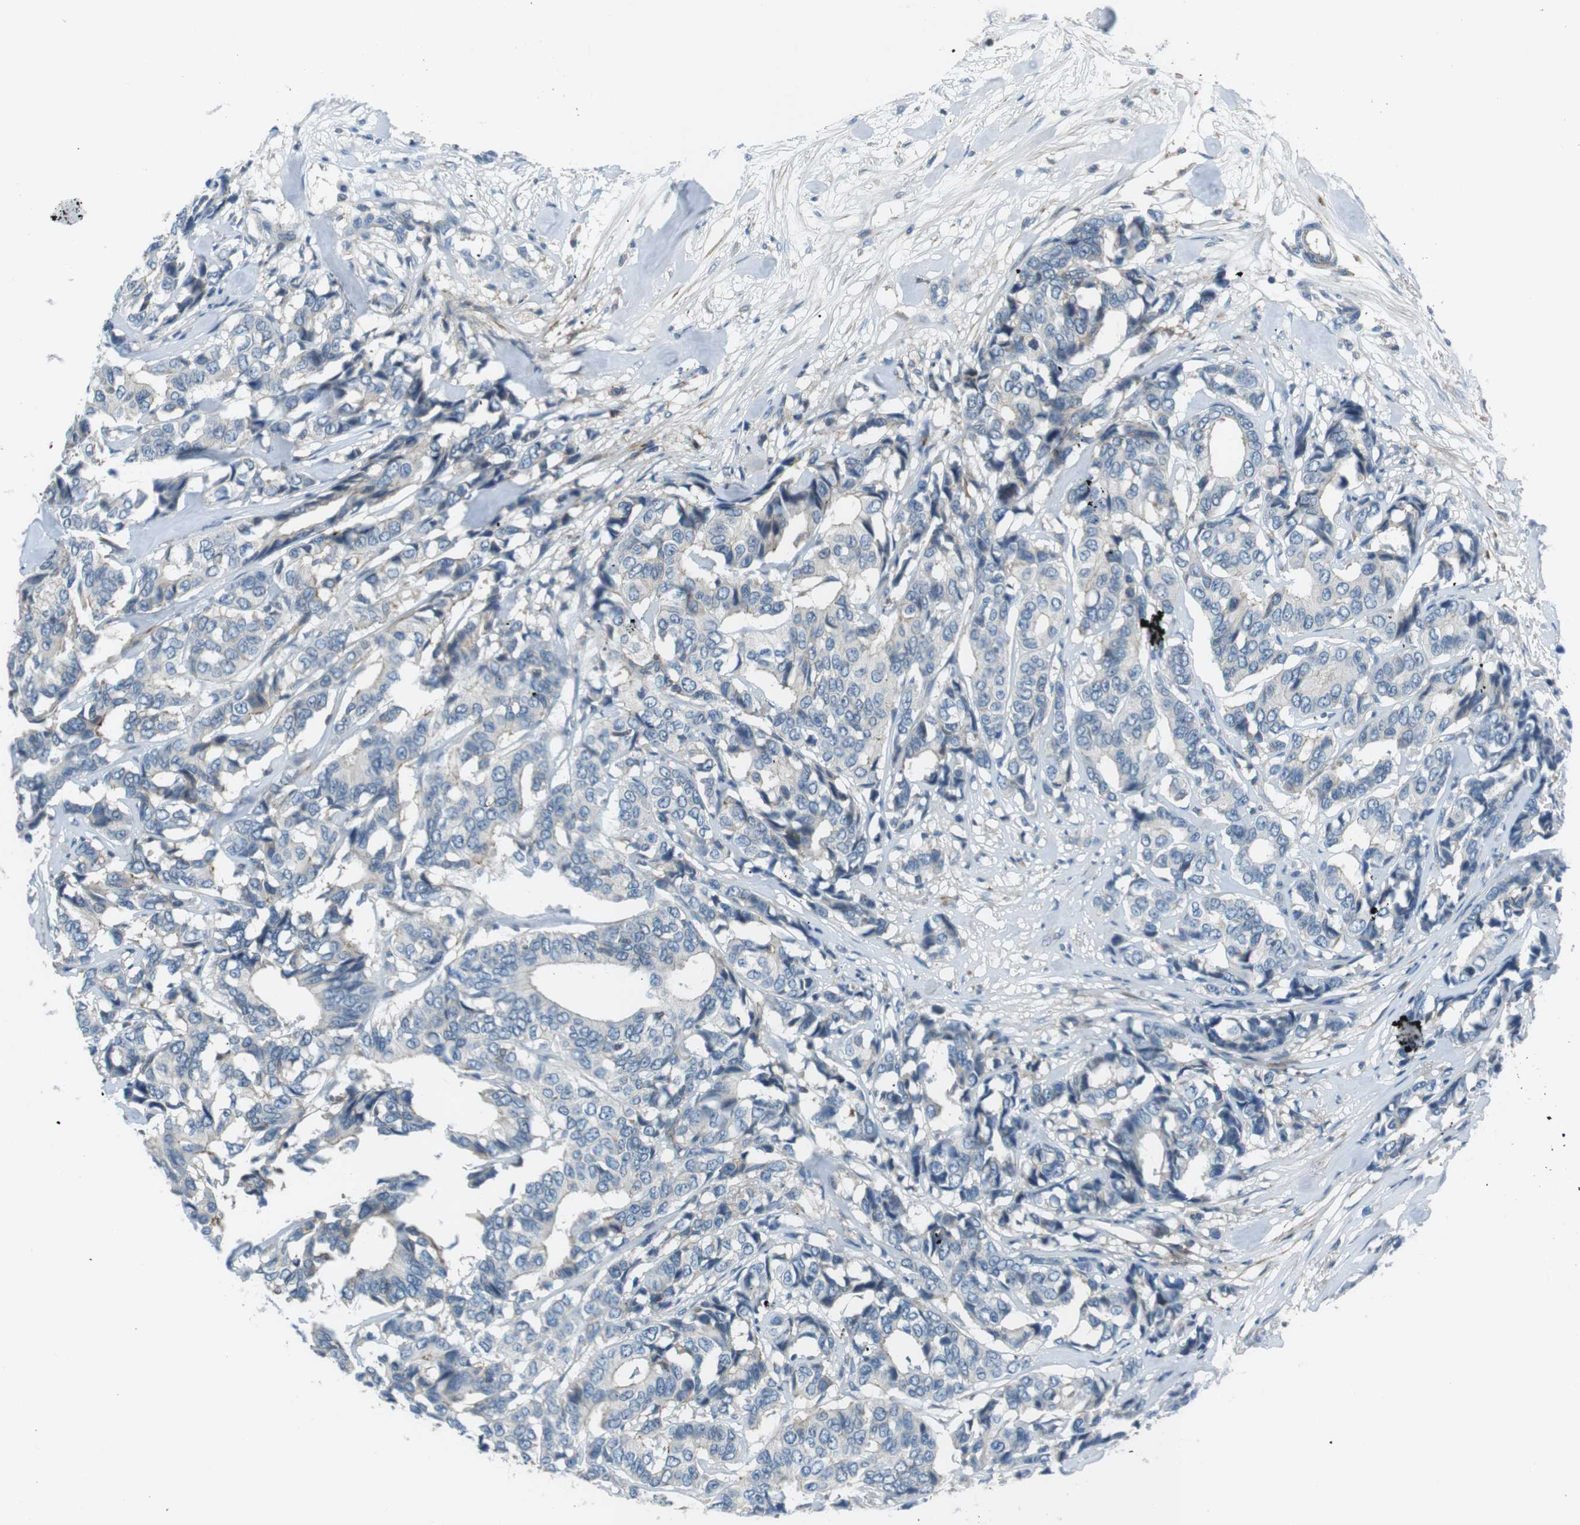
{"staining": {"intensity": "negative", "quantity": "none", "location": "none"}, "tissue": "breast cancer", "cell_type": "Tumor cells", "image_type": "cancer", "snomed": [{"axis": "morphology", "description": "Duct carcinoma"}, {"axis": "topography", "description": "Breast"}], "caption": "Immunohistochemistry of human invasive ductal carcinoma (breast) shows no expression in tumor cells.", "gene": "ARVCF", "patient": {"sex": "female", "age": 87}}